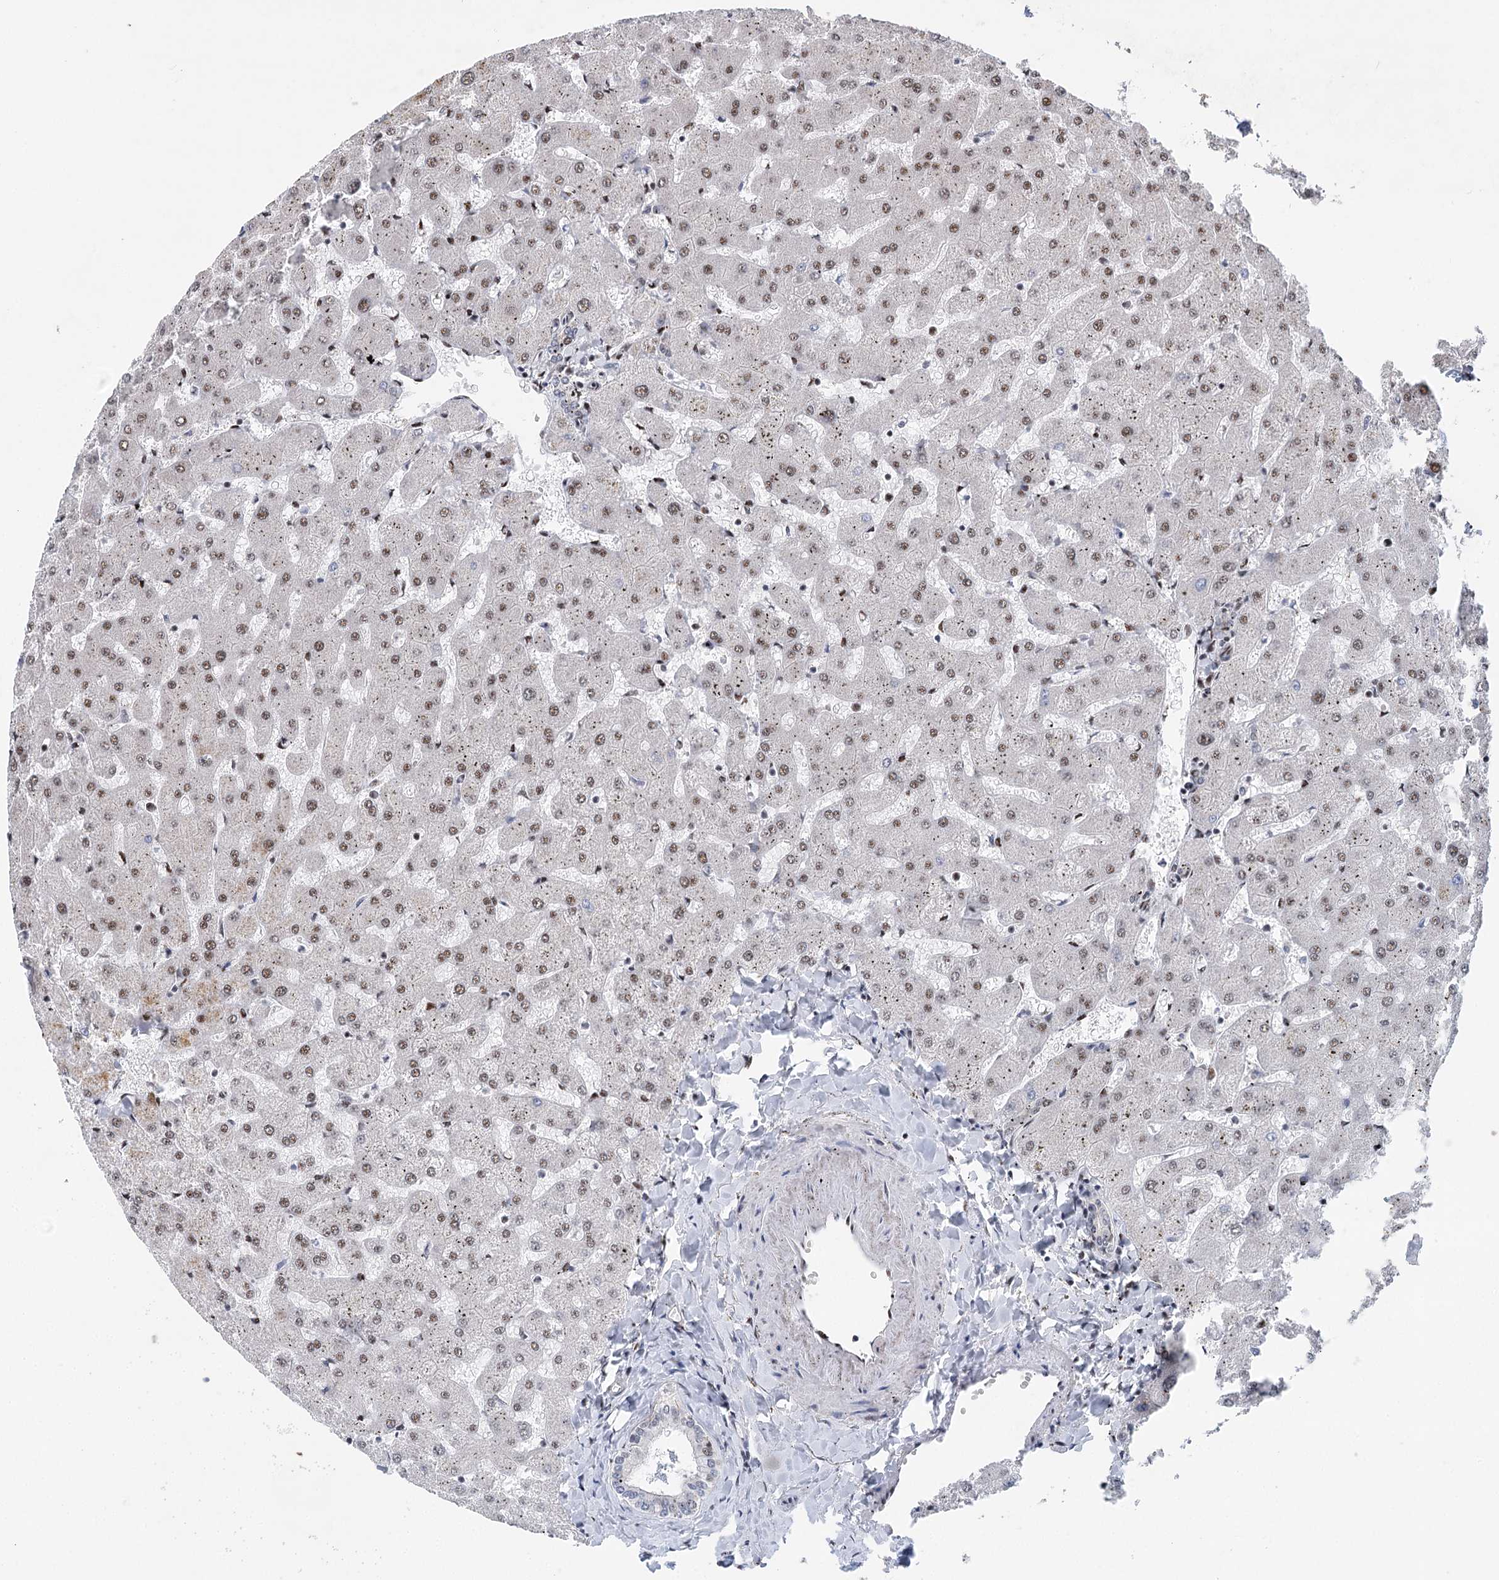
{"staining": {"intensity": "negative", "quantity": "none", "location": "none"}, "tissue": "liver", "cell_type": "Cholangiocytes", "image_type": "normal", "snomed": [{"axis": "morphology", "description": "Normal tissue, NOS"}, {"axis": "topography", "description": "Liver"}], "caption": "Immunohistochemistry photomicrograph of normal liver: human liver stained with DAB (3,3'-diaminobenzidine) reveals no significant protein positivity in cholangiocytes. Nuclei are stained in blue.", "gene": "CAMTA1", "patient": {"sex": "female", "age": 63}}